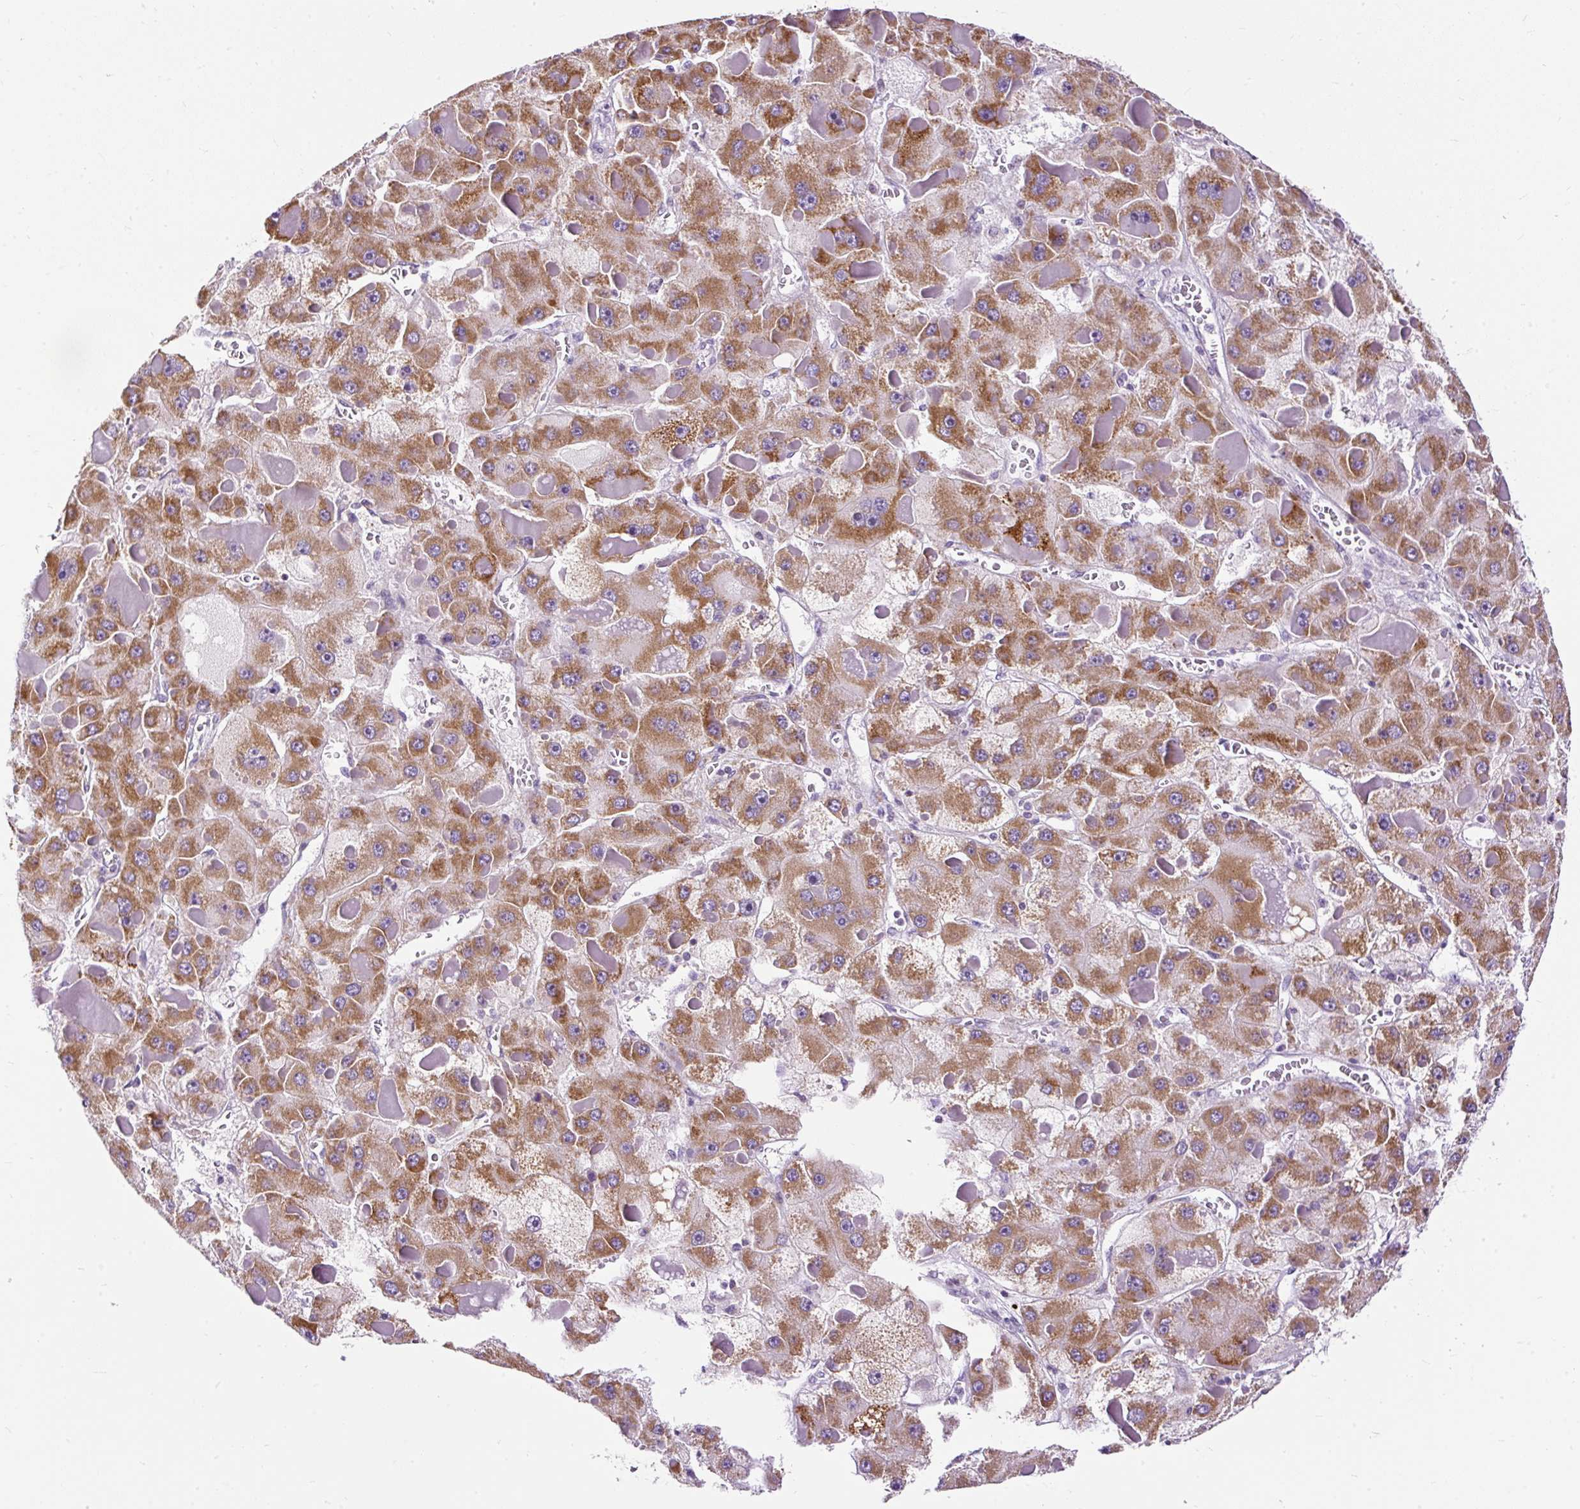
{"staining": {"intensity": "moderate", "quantity": ">75%", "location": "cytoplasmic/membranous"}, "tissue": "liver cancer", "cell_type": "Tumor cells", "image_type": "cancer", "snomed": [{"axis": "morphology", "description": "Carcinoma, Hepatocellular, NOS"}, {"axis": "topography", "description": "Liver"}], "caption": "There is medium levels of moderate cytoplasmic/membranous expression in tumor cells of hepatocellular carcinoma (liver), as demonstrated by immunohistochemical staining (brown color).", "gene": "FMC1", "patient": {"sex": "female", "age": 73}}